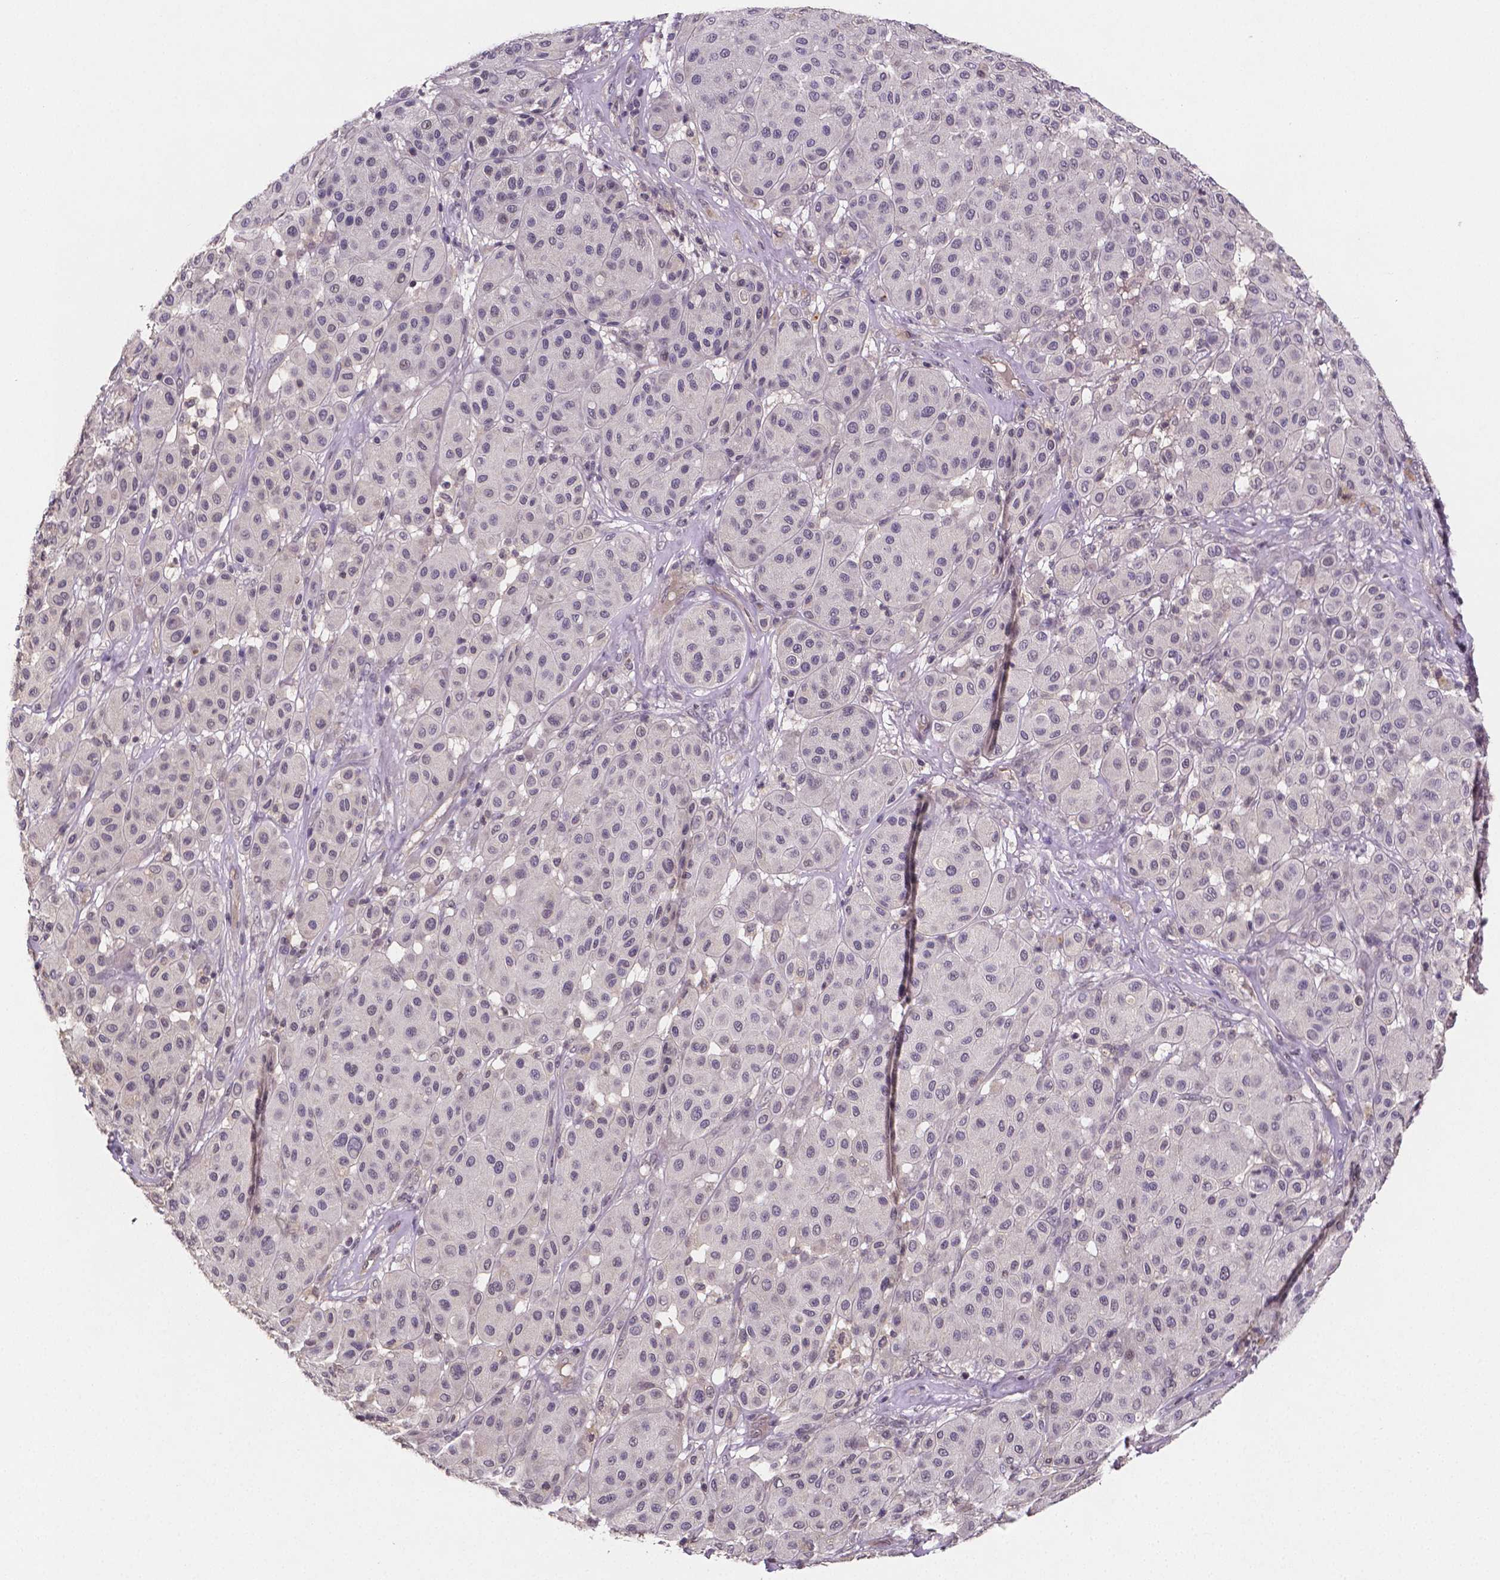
{"staining": {"intensity": "negative", "quantity": "none", "location": "none"}, "tissue": "melanoma", "cell_type": "Tumor cells", "image_type": "cancer", "snomed": [{"axis": "morphology", "description": "Malignant melanoma, Metastatic site"}, {"axis": "topography", "description": "Smooth muscle"}], "caption": "An image of malignant melanoma (metastatic site) stained for a protein shows no brown staining in tumor cells. Nuclei are stained in blue.", "gene": "NRGN", "patient": {"sex": "male", "age": 41}}